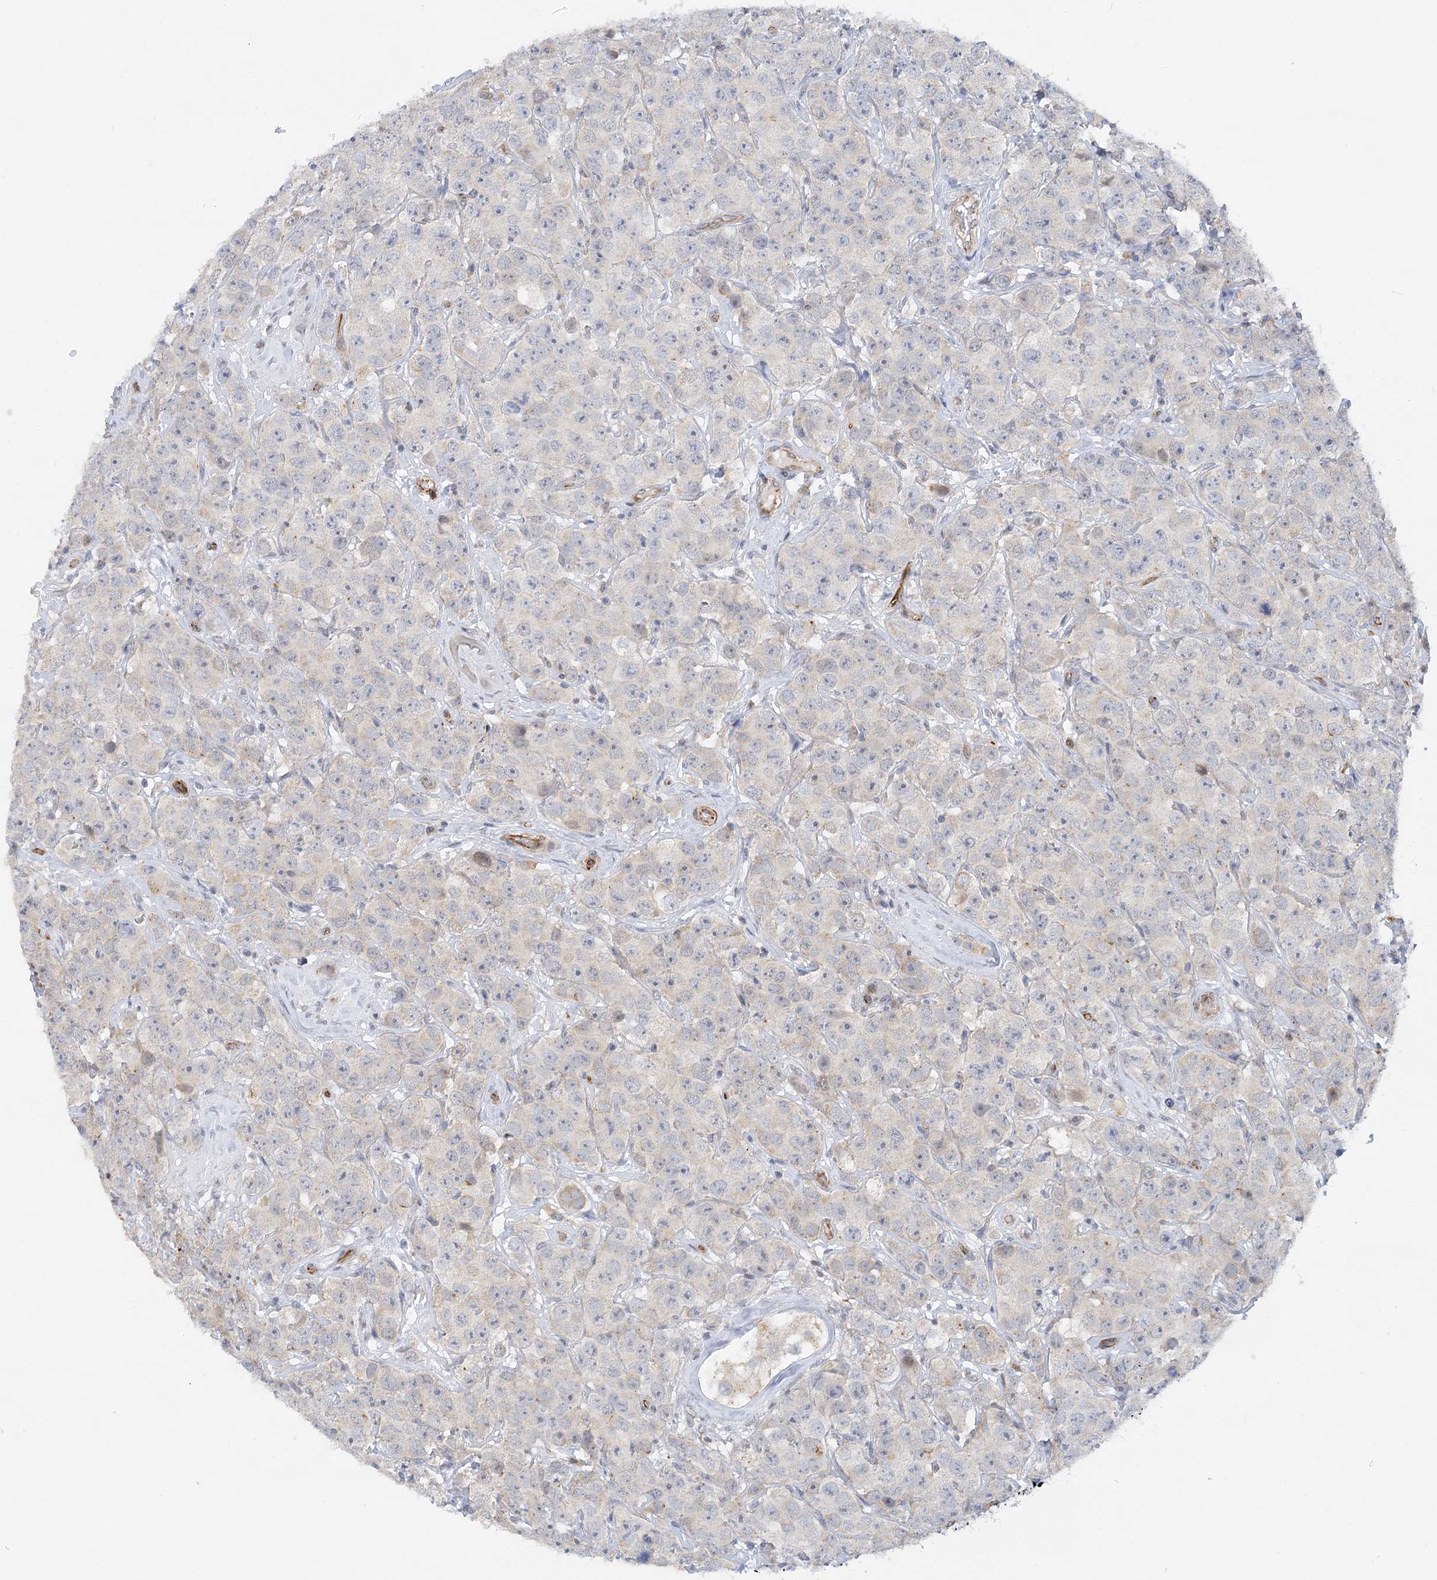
{"staining": {"intensity": "negative", "quantity": "none", "location": "none"}, "tissue": "testis cancer", "cell_type": "Tumor cells", "image_type": "cancer", "snomed": [{"axis": "morphology", "description": "Seminoma, NOS"}, {"axis": "topography", "description": "Testis"}], "caption": "A photomicrograph of testis cancer (seminoma) stained for a protein demonstrates no brown staining in tumor cells.", "gene": "NELL2", "patient": {"sex": "male", "age": 28}}